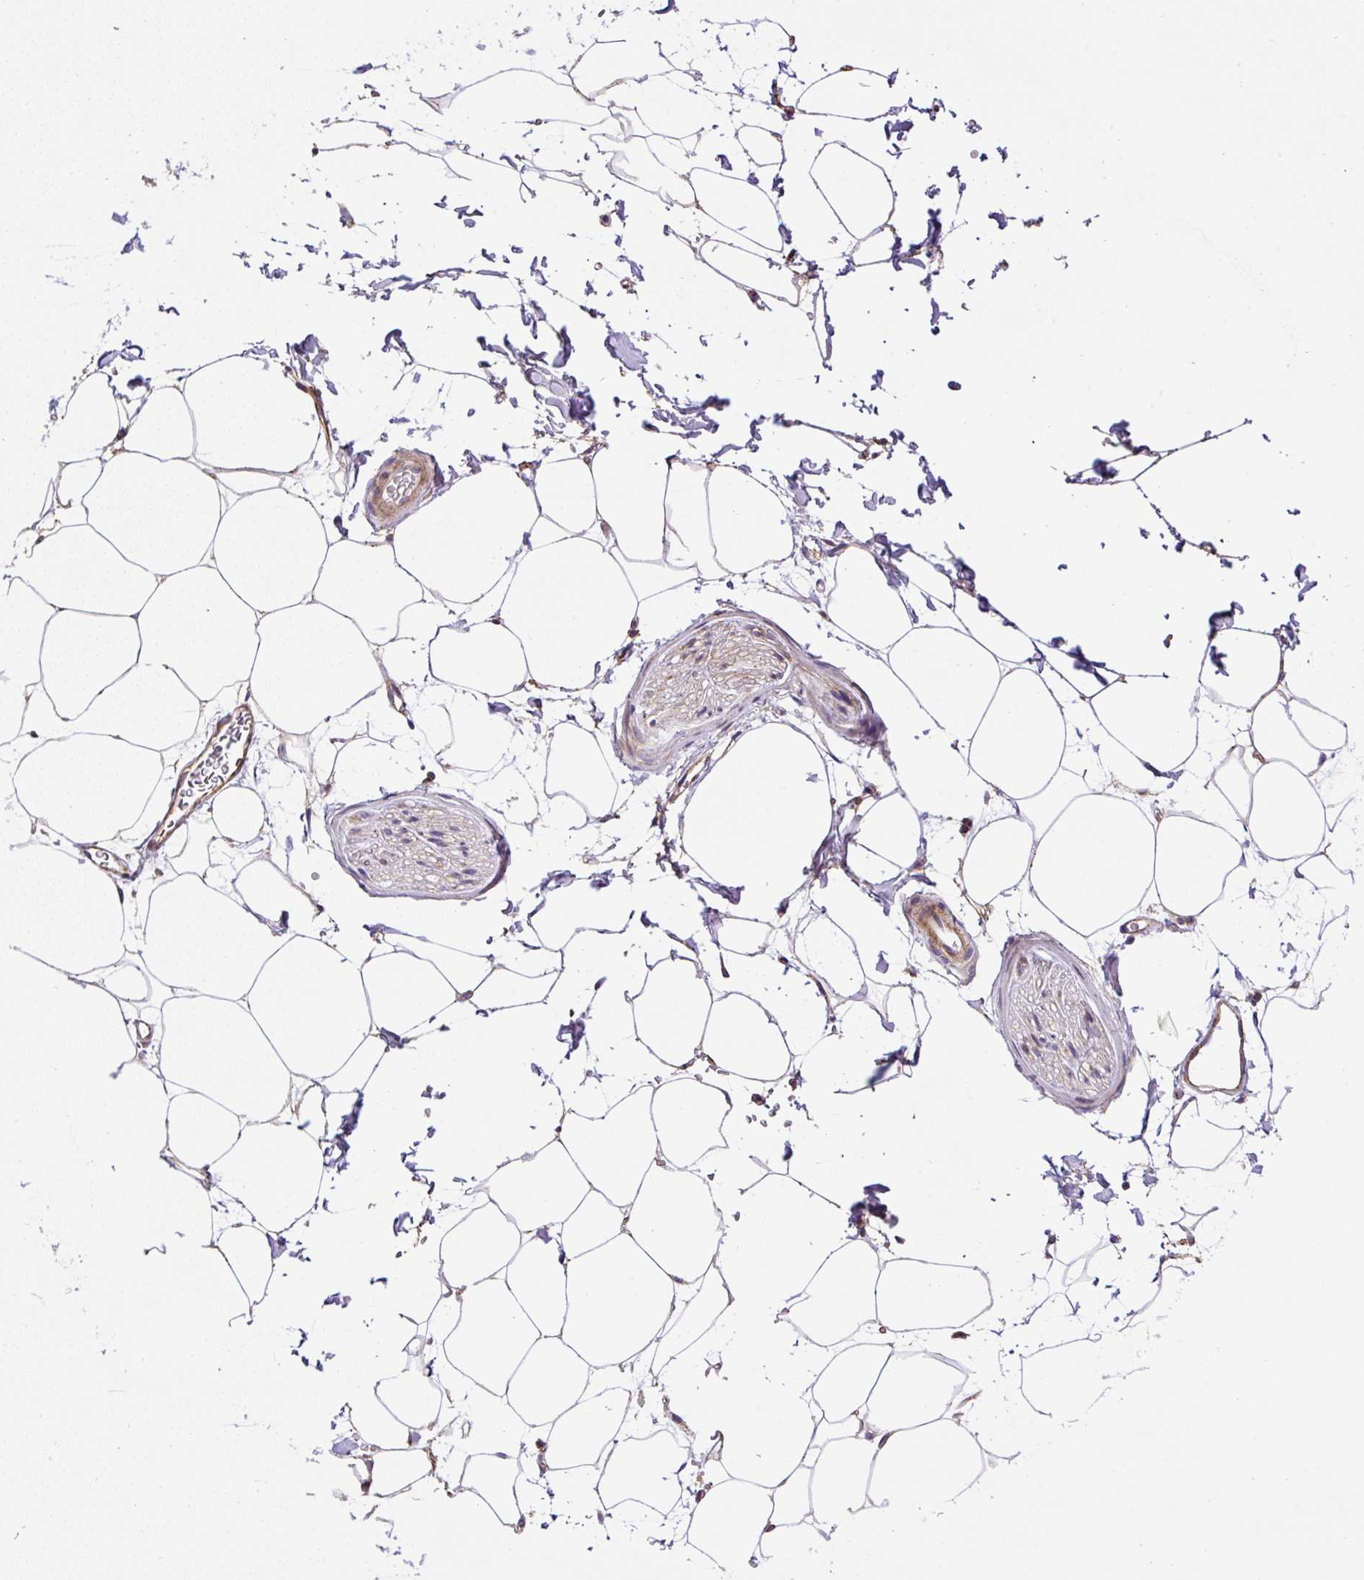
{"staining": {"intensity": "negative", "quantity": "none", "location": "none"}, "tissue": "adipose tissue", "cell_type": "Adipocytes", "image_type": "normal", "snomed": [{"axis": "morphology", "description": "Normal tissue, NOS"}, {"axis": "topography", "description": "Adipose tissue"}, {"axis": "topography", "description": "Vascular tissue"}, {"axis": "topography", "description": "Rectum"}, {"axis": "topography", "description": "Peripheral nerve tissue"}], "caption": "A high-resolution histopathology image shows immunohistochemistry (IHC) staining of normal adipose tissue, which displays no significant positivity in adipocytes. Brightfield microscopy of IHC stained with DAB (brown) and hematoxylin (blue), captured at high magnification.", "gene": "RNF170", "patient": {"sex": "female", "age": 69}}